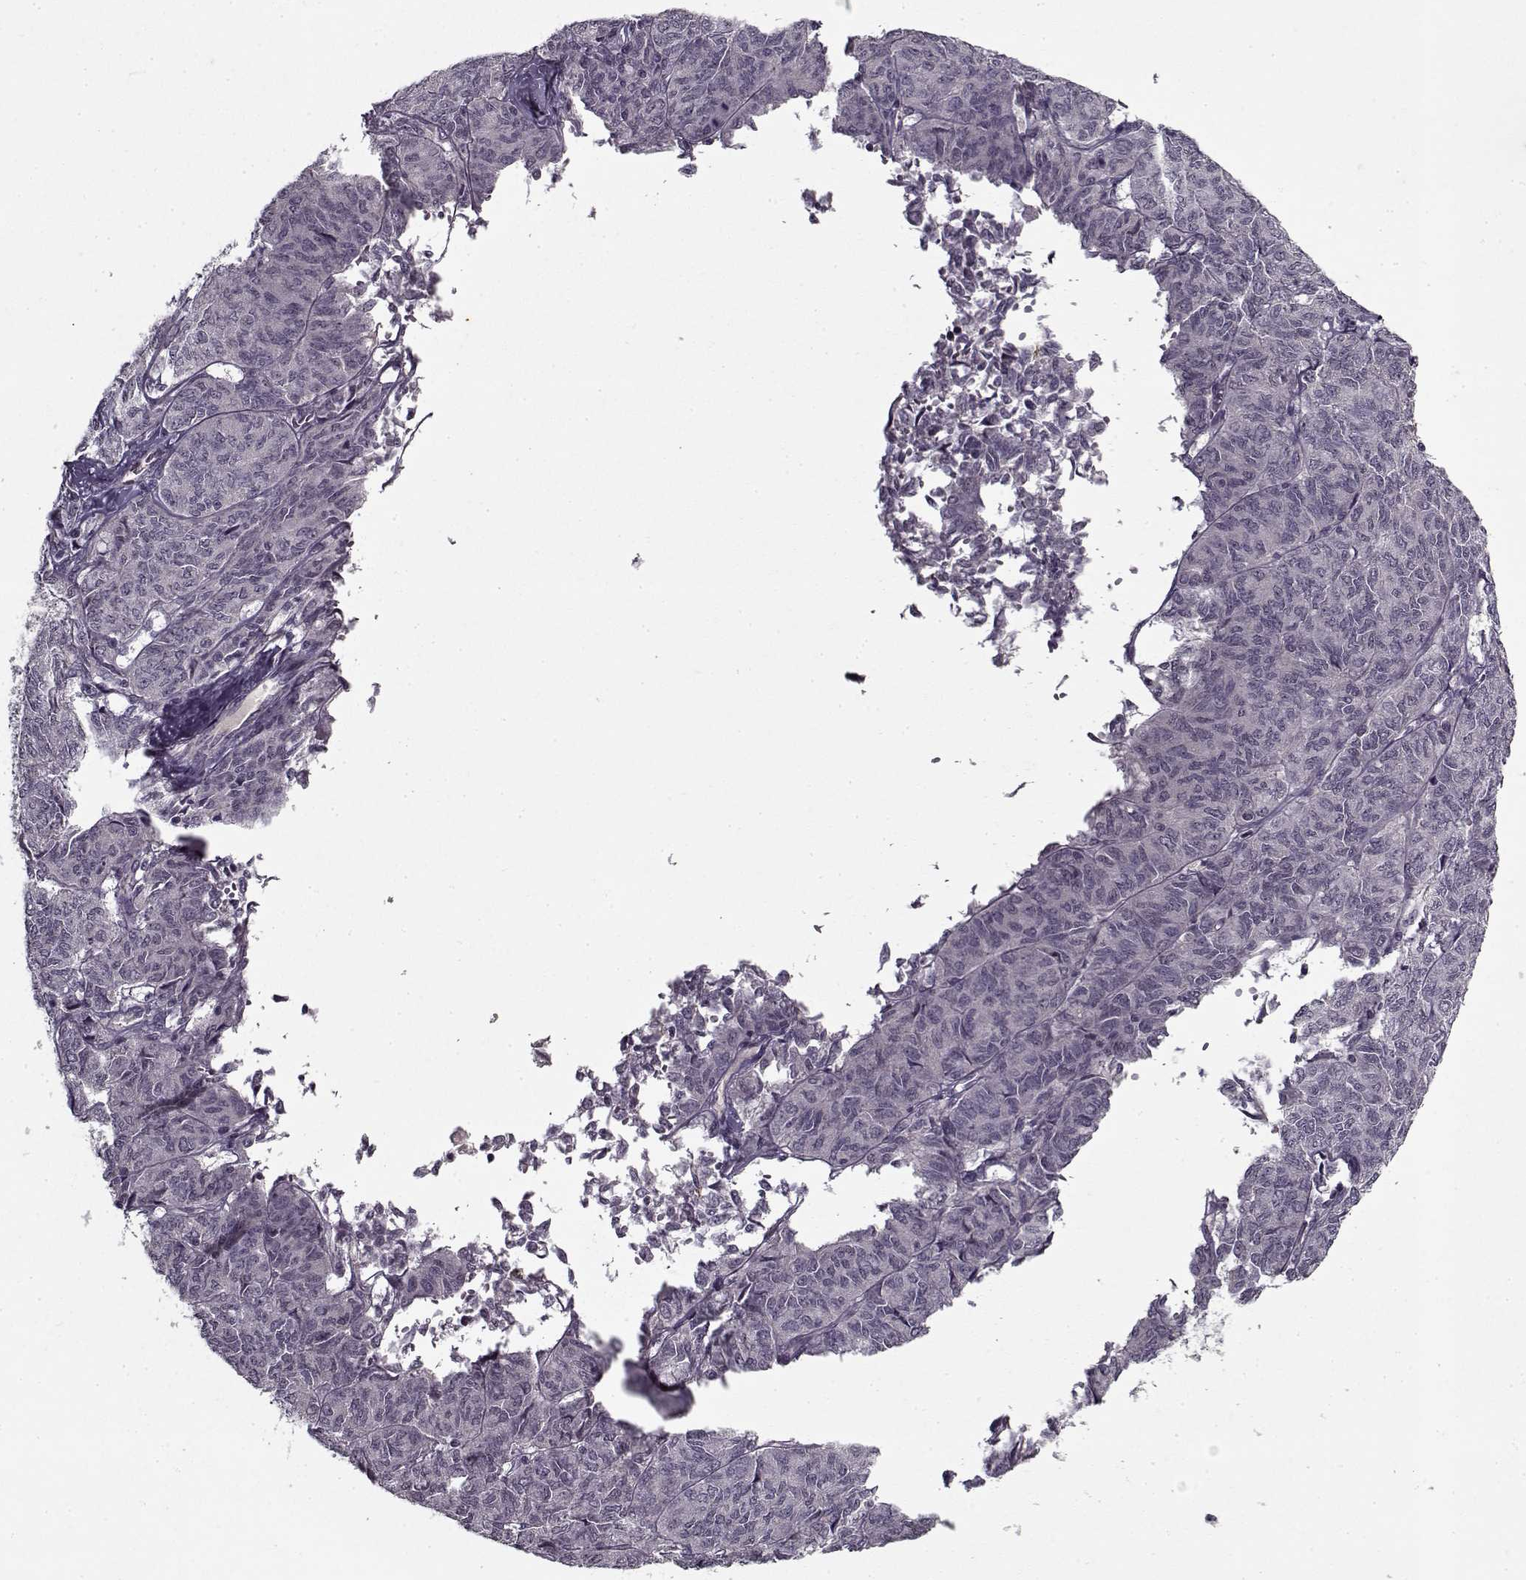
{"staining": {"intensity": "negative", "quantity": "none", "location": "none"}, "tissue": "ovarian cancer", "cell_type": "Tumor cells", "image_type": "cancer", "snomed": [{"axis": "morphology", "description": "Carcinoma, endometroid"}, {"axis": "topography", "description": "Ovary"}], "caption": "IHC micrograph of human ovarian cancer (endometroid carcinoma) stained for a protein (brown), which demonstrates no staining in tumor cells.", "gene": "LAMA2", "patient": {"sex": "female", "age": 80}}